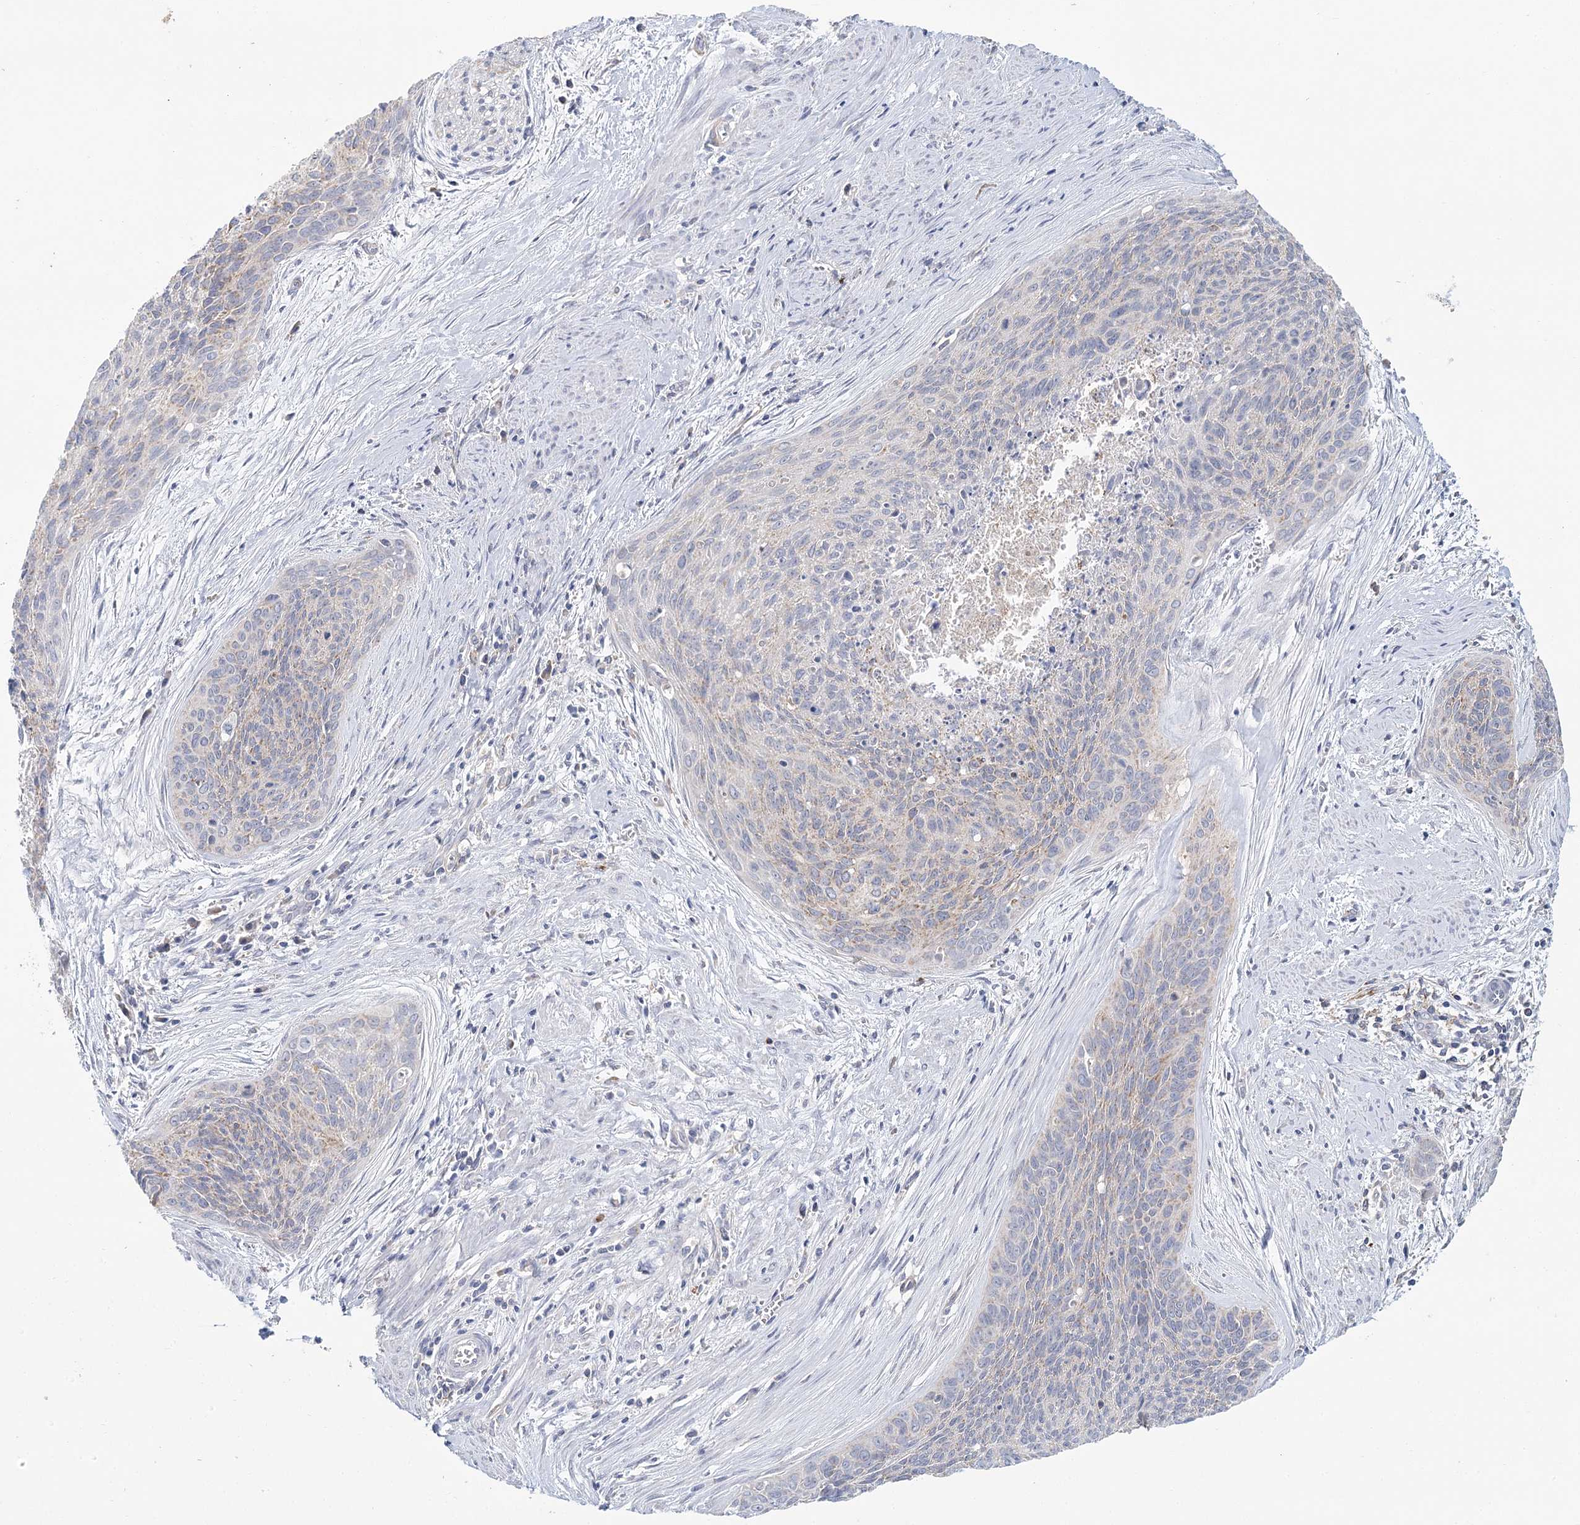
{"staining": {"intensity": "negative", "quantity": "none", "location": "none"}, "tissue": "cervical cancer", "cell_type": "Tumor cells", "image_type": "cancer", "snomed": [{"axis": "morphology", "description": "Squamous cell carcinoma, NOS"}, {"axis": "topography", "description": "Cervix"}], "caption": "DAB (3,3'-diaminobenzidine) immunohistochemical staining of squamous cell carcinoma (cervical) demonstrates no significant staining in tumor cells.", "gene": "ARHGAP44", "patient": {"sex": "female", "age": 55}}